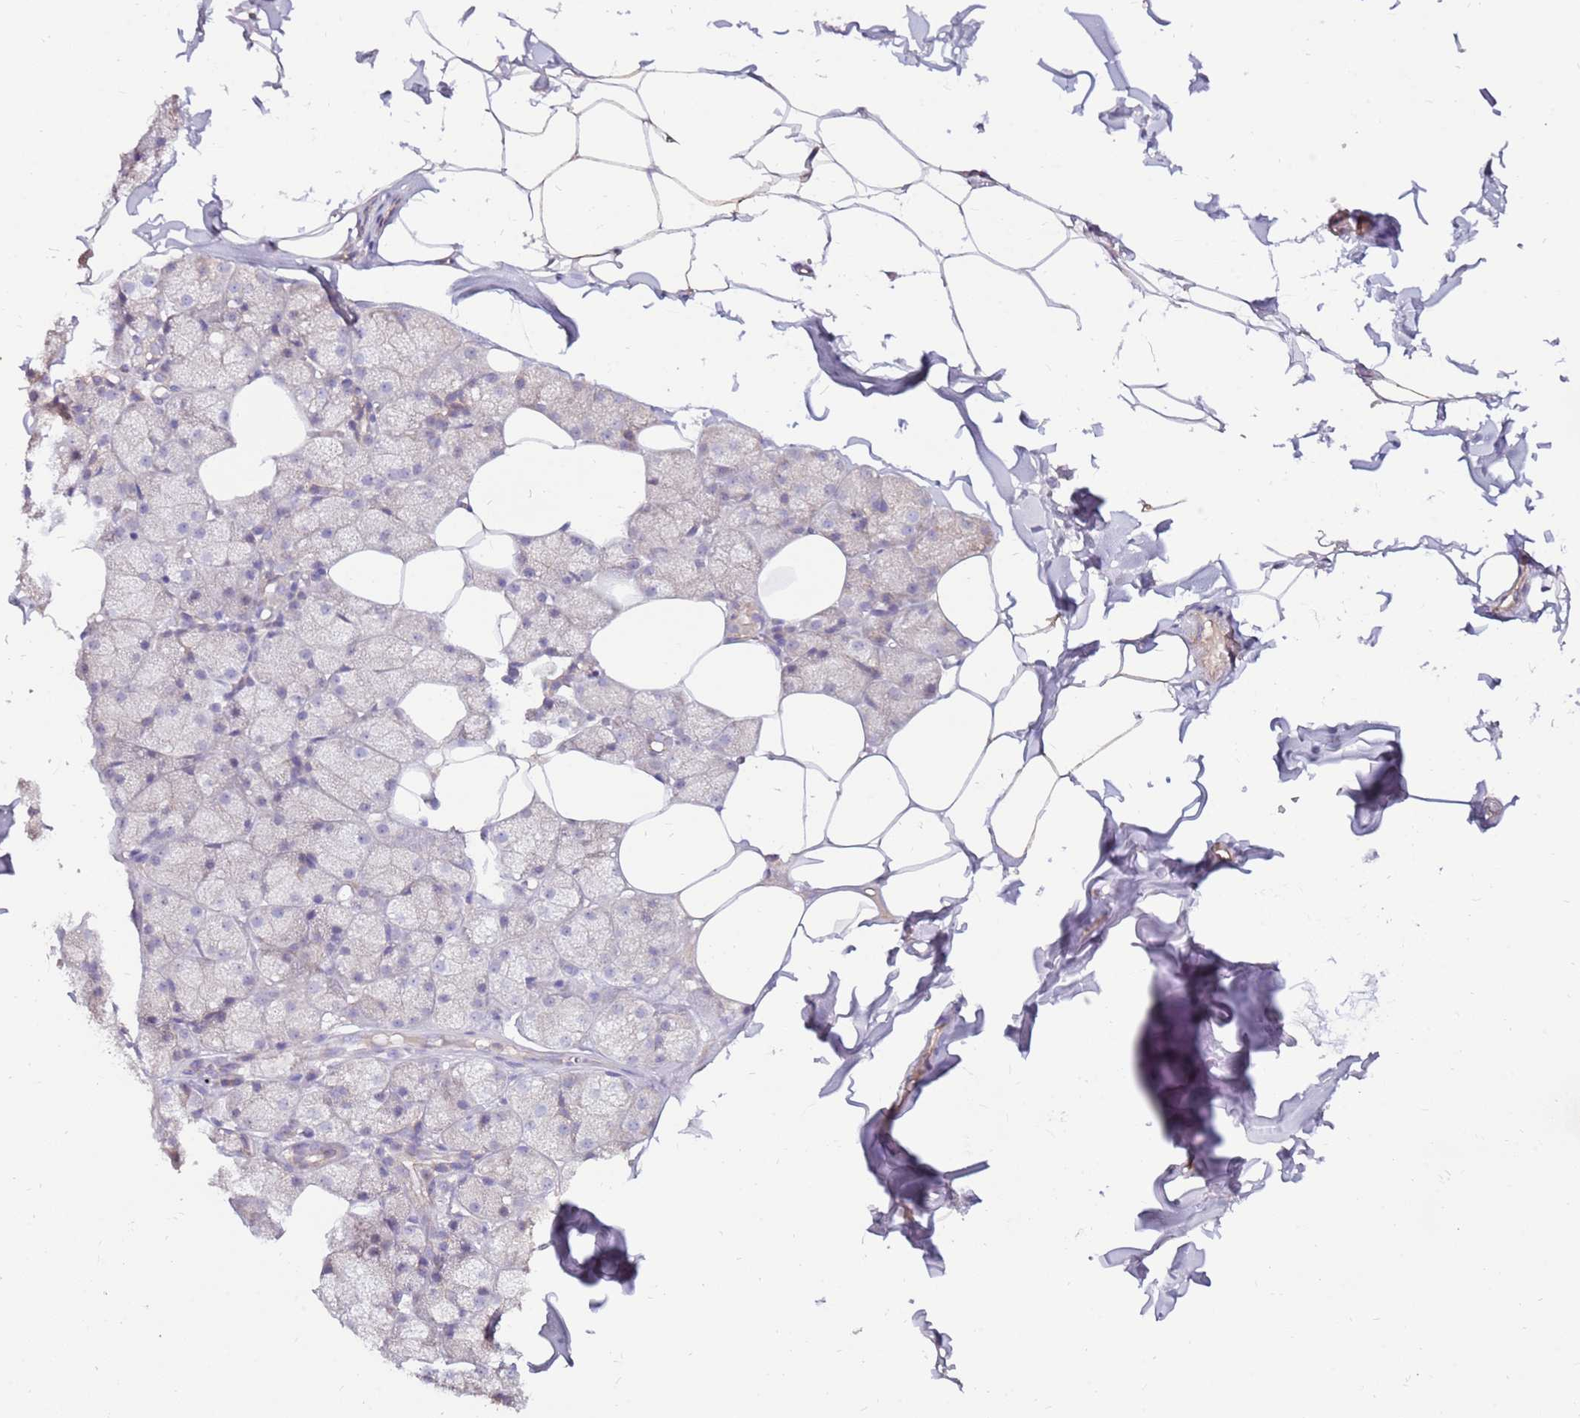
{"staining": {"intensity": "negative", "quantity": "none", "location": "none"}, "tissue": "adipose tissue", "cell_type": "Adipocytes", "image_type": "normal", "snomed": [{"axis": "morphology", "description": "Normal tissue, NOS"}, {"axis": "topography", "description": "Salivary gland"}, {"axis": "topography", "description": "Peripheral nerve tissue"}], "caption": "Immunohistochemistry micrograph of unremarkable human adipose tissue stained for a protein (brown), which displays no positivity in adipocytes.", "gene": "SLC44A4", "patient": {"sex": "male", "age": 38}}